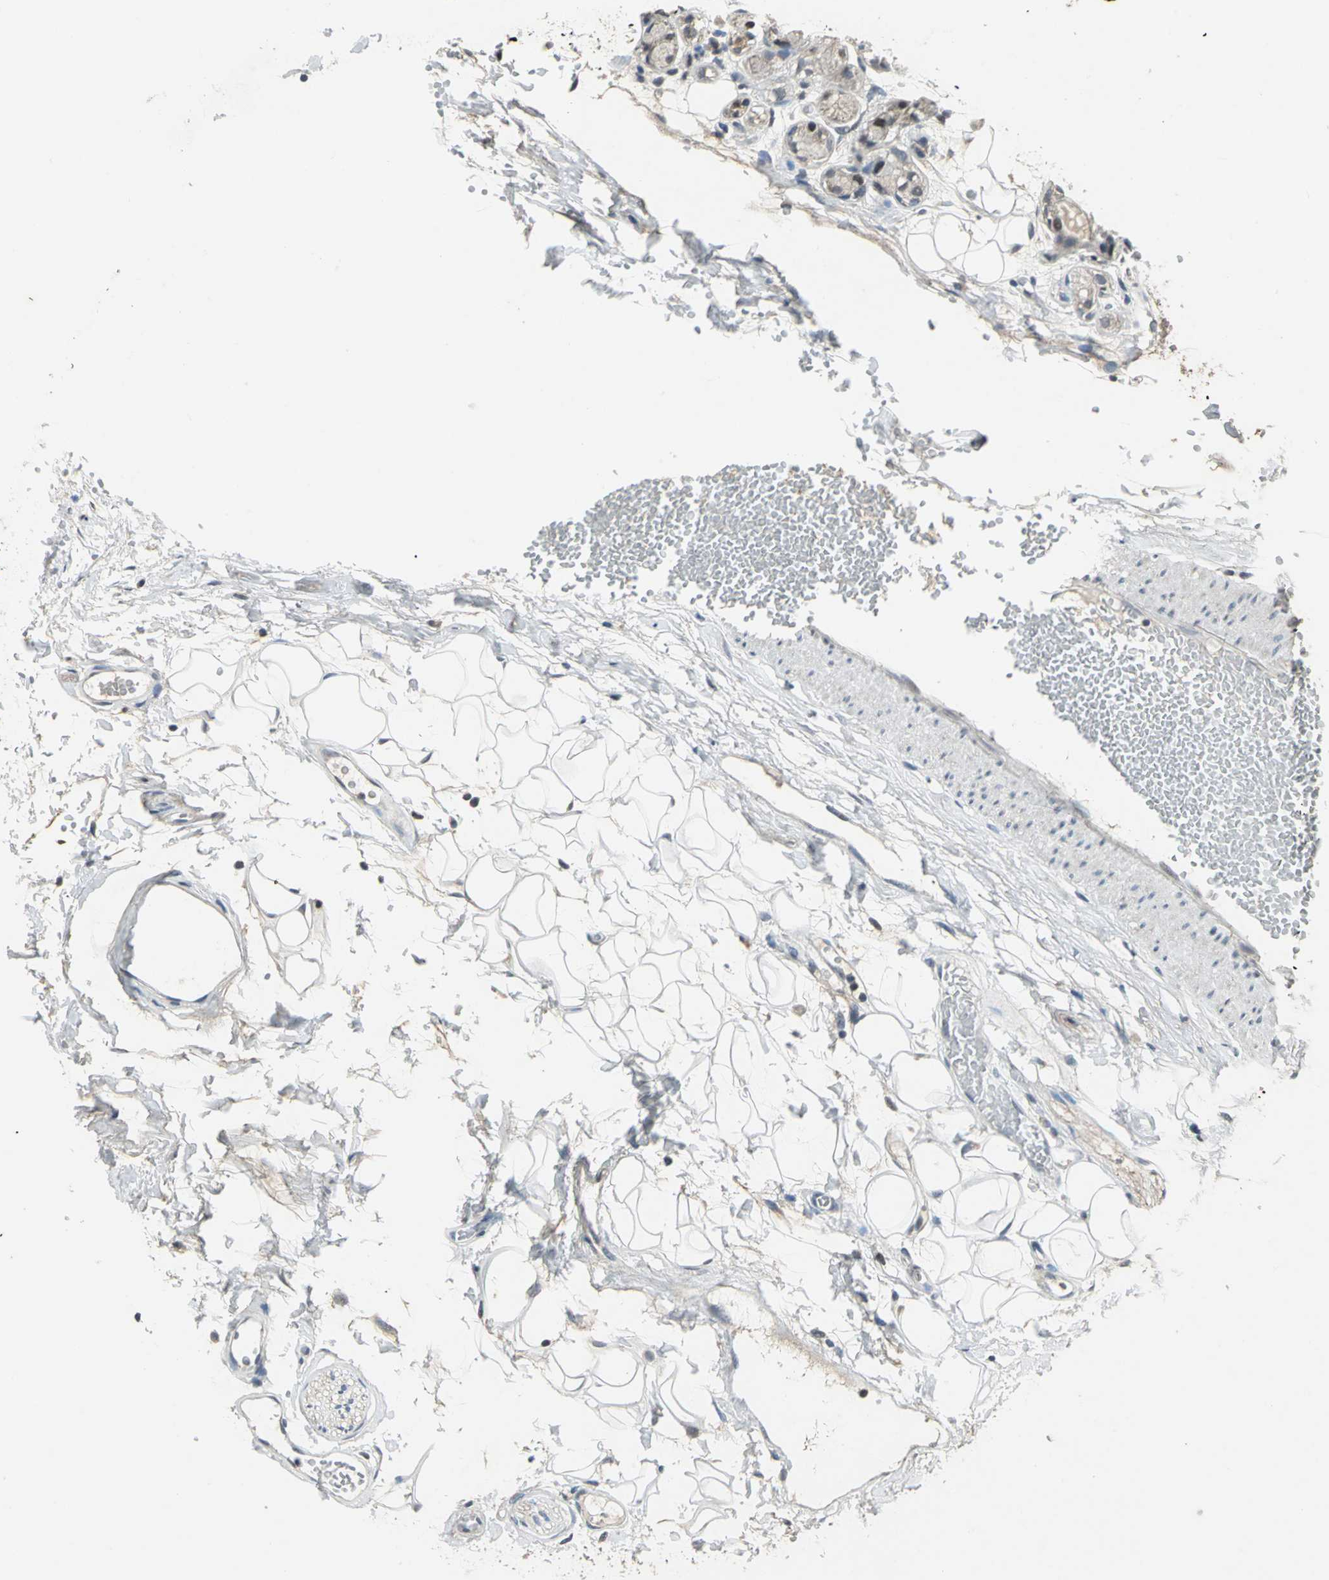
{"staining": {"intensity": "negative", "quantity": "none", "location": "none"}, "tissue": "adipose tissue", "cell_type": "Adipocytes", "image_type": "normal", "snomed": [{"axis": "morphology", "description": "Normal tissue, NOS"}, {"axis": "morphology", "description": "Inflammation, NOS"}, {"axis": "topography", "description": "Vascular tissue"}, {"axis": "topography", "description": "Salivary gland"}], "caption": "Adipocytes show no significant protein expression in benign adipose tissue.", "gene": "JADE3", "patient": {"sex": "female", "age": 75}}